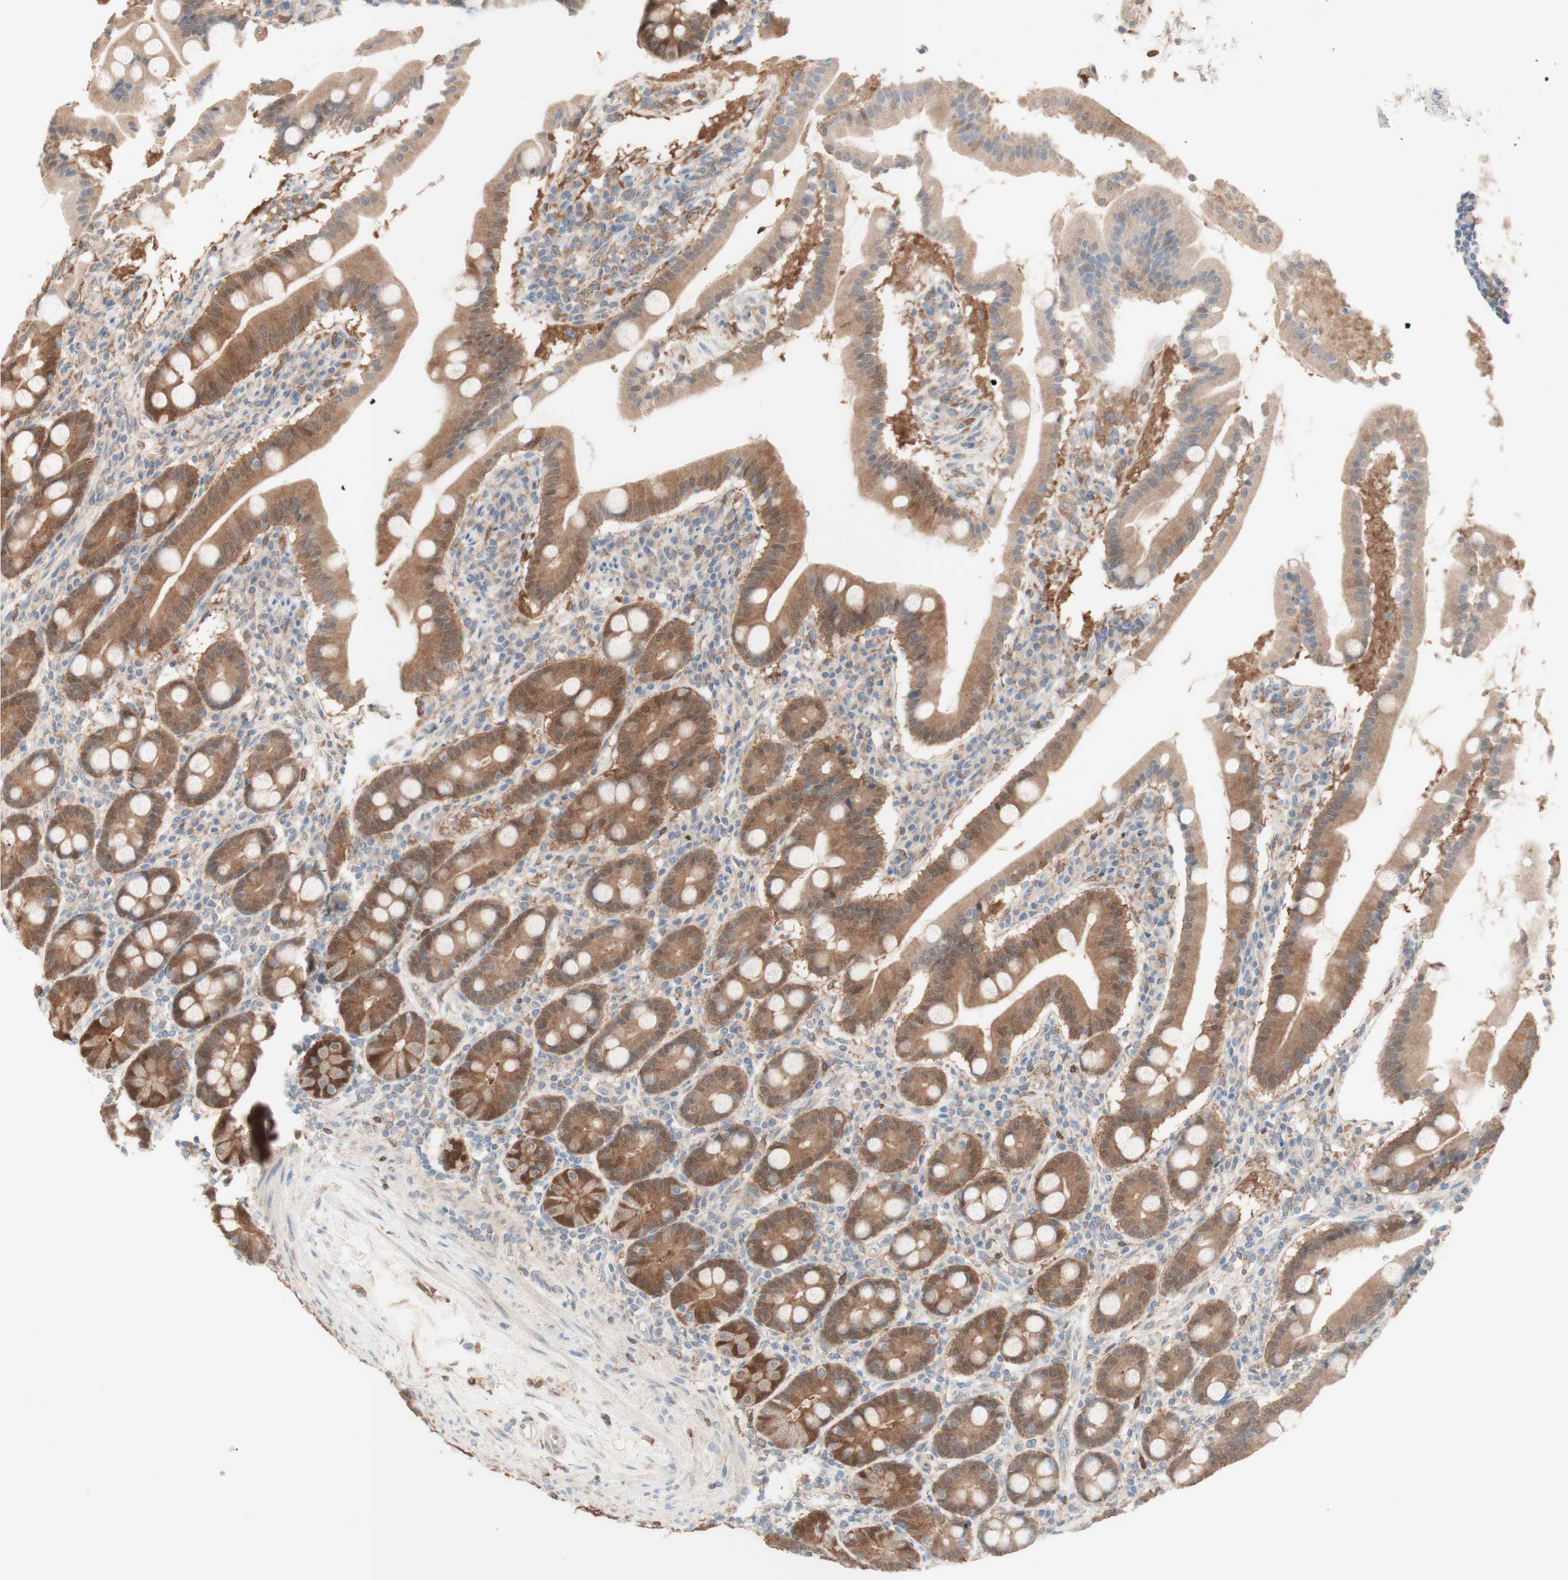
{"staining": {"intensity": "moderate", "quantity": ">75%", "location": "cytoplasmic/membranous"}, "tissue": "duodenum", "cell_type": "Glandular cells", "image_type": "normal", "snomed": [{"axis": "morphology", "description": "Normal tissue, NOS"}, {"axis": "topography", "description": "Duodenum"}], "caption": "Moderate cytoplasmic/membranous protein staining is appreciated in about >75% of glandular cells in duodenum.", "gene": "COMT", "patient": {"sex": "male", "age": 50}}